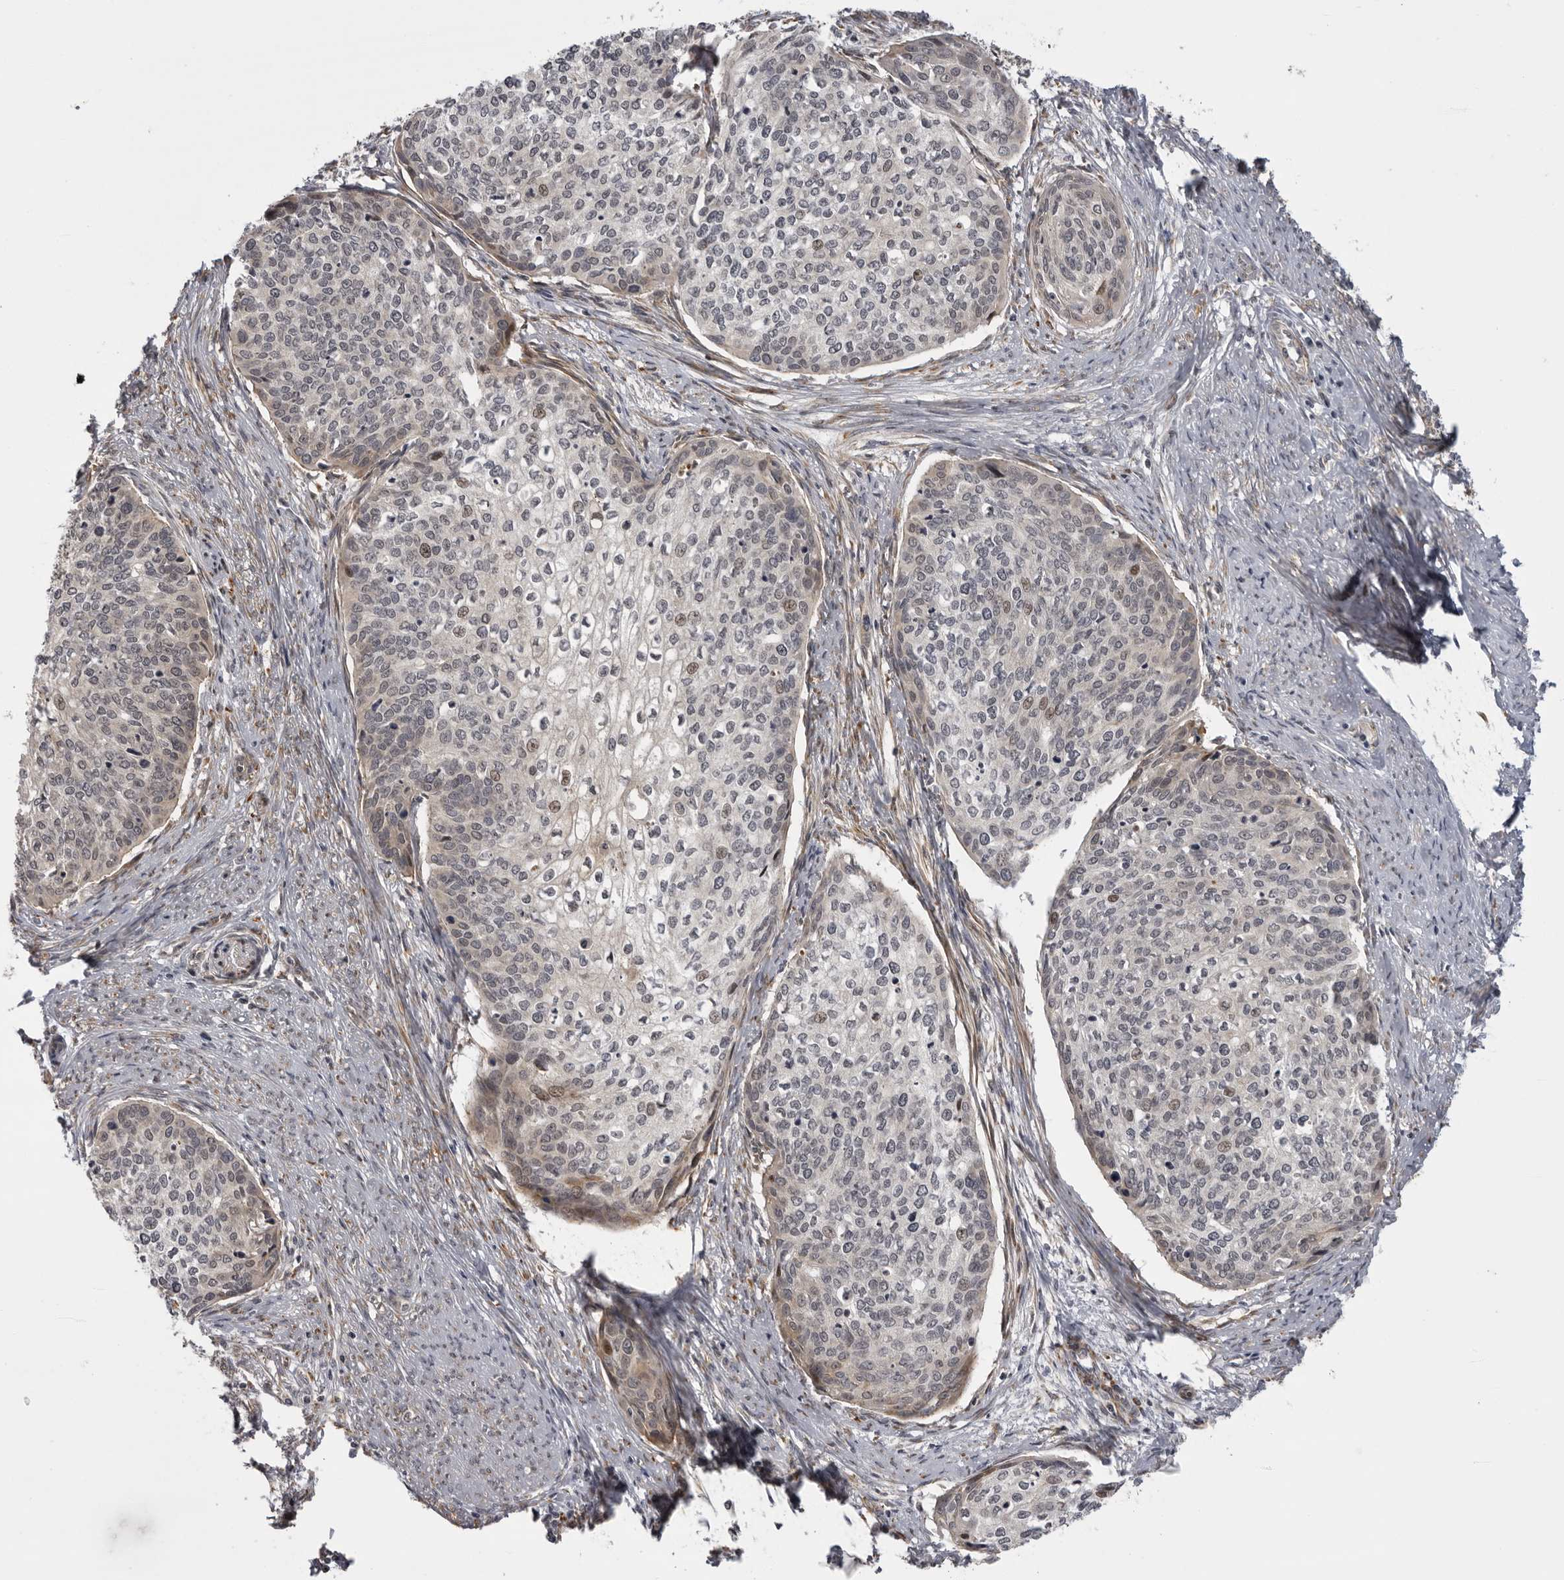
{"staining": {"intensity": "weak", "quantity": "<25%", "location": "cytoplasmic/membranous"}, "tissue": "cervical cancer", "cell_type": "Tumor cells", "image_type": "cancer", "snomed": [{"axis": "morphology", "description": "Squamous cell carcinoma, NOS"}, {"axis": "topography", "description": "Cervix"}], "caption": "Immunohistochemistry photomicrograph of neoplastic tissue: human cervical cancer (squamous cell carcinoma) stained with DAB (3,3'-diaminobenzidine) shows no significant protein positivity in tumor cells.", "gene": "DNAH14", "patient": {"sex": "female", "age": 37}}